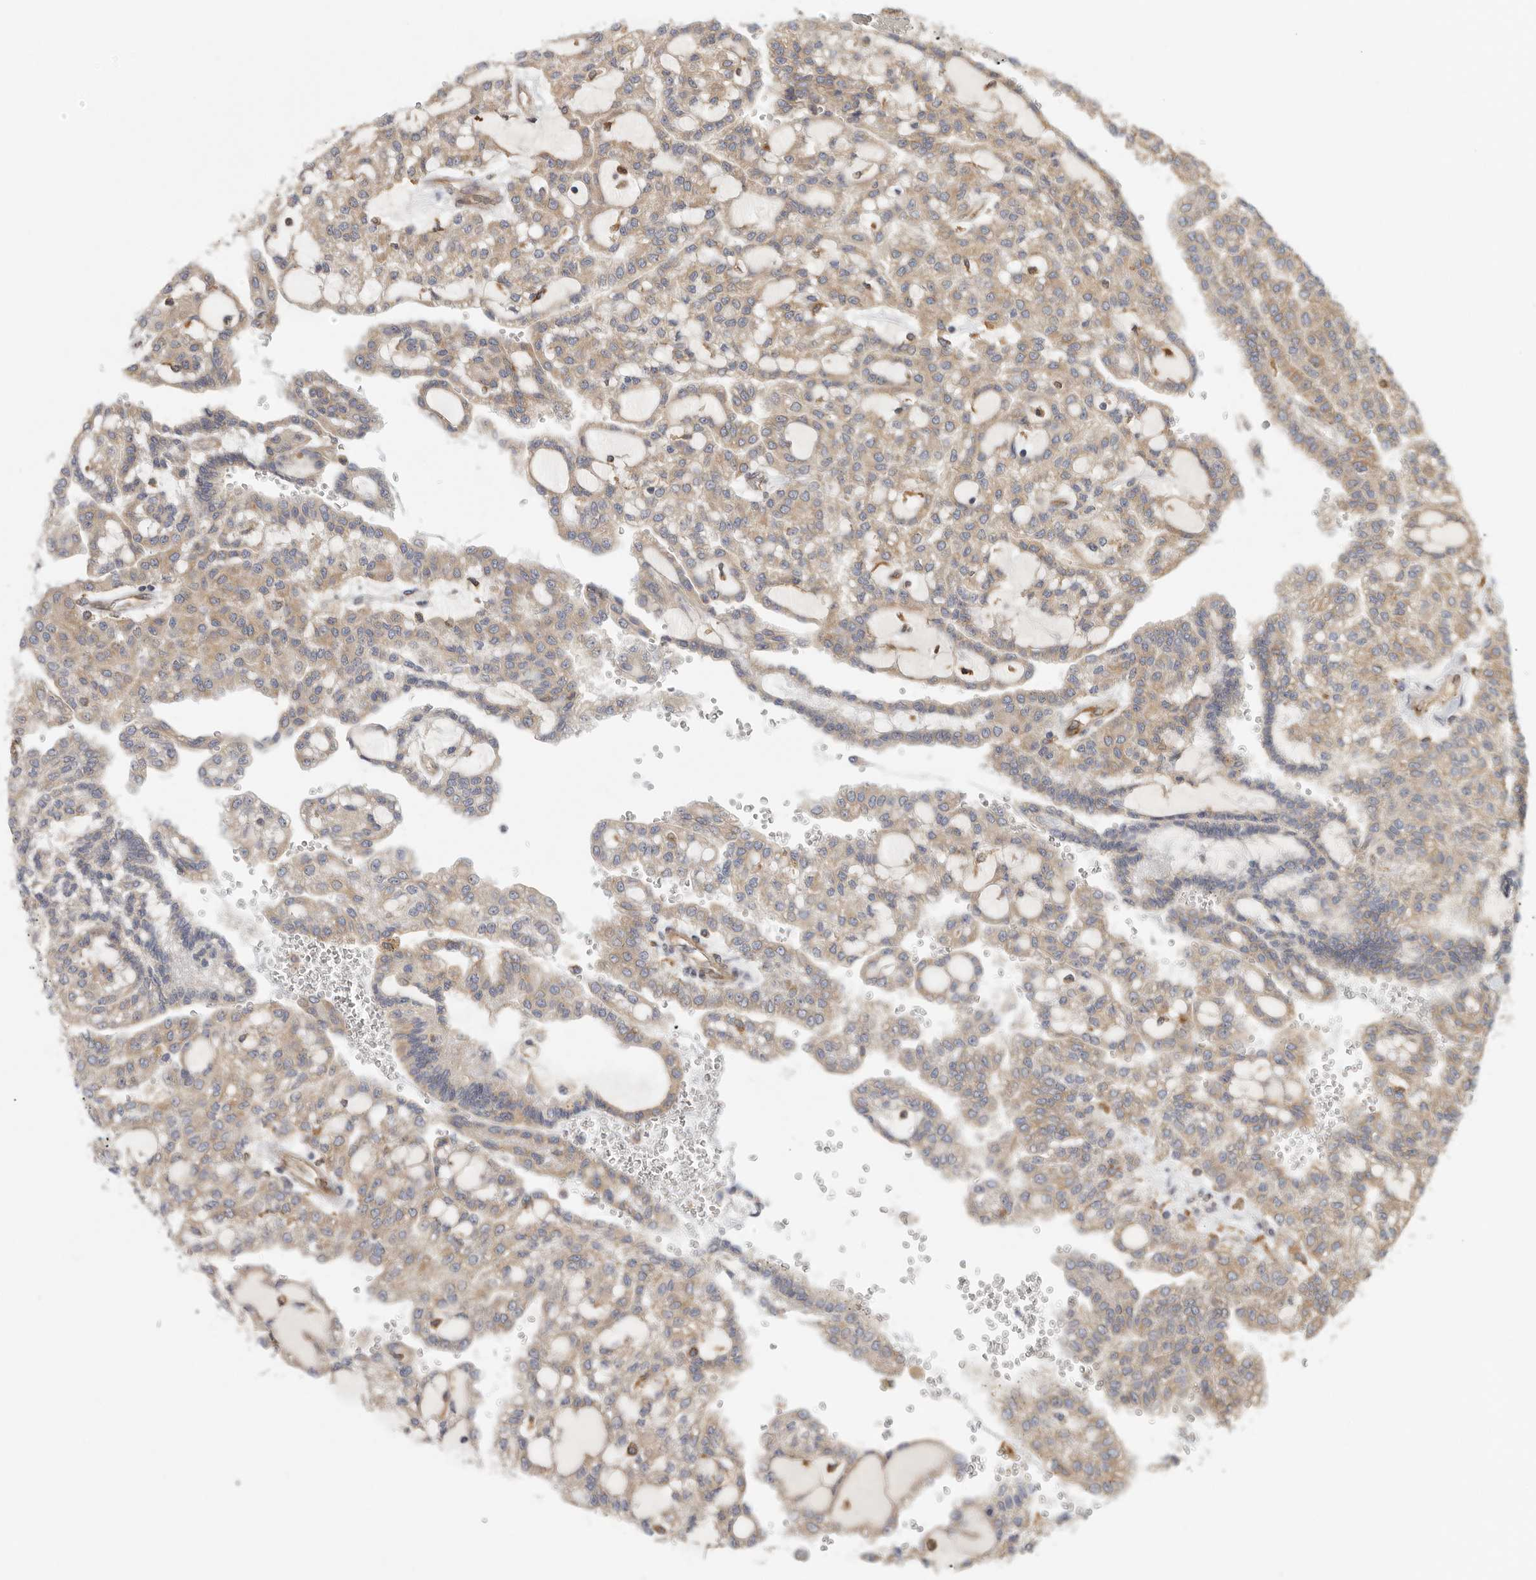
{"staining": {"intensity": "weak", "quantity": ">75%", "location": "cytoplasmic/membranous"}, "tissue": "renal cancer", "cell_type": "Tumor cells", "image_type": "cancer", "snomed": [{"axis": "morphology", "description": "Adenocarcinoma, NOS"}, {"axis": "topography", "description": "Kidney"}], "caption": "Renal cancer stained for a protein (brown) demonstrates weak cytoplasmic/membranous positive expression in about >75% of tumor cells.", "gene": "BCAP29", "patient": {"sex": "male", "age": 63}}